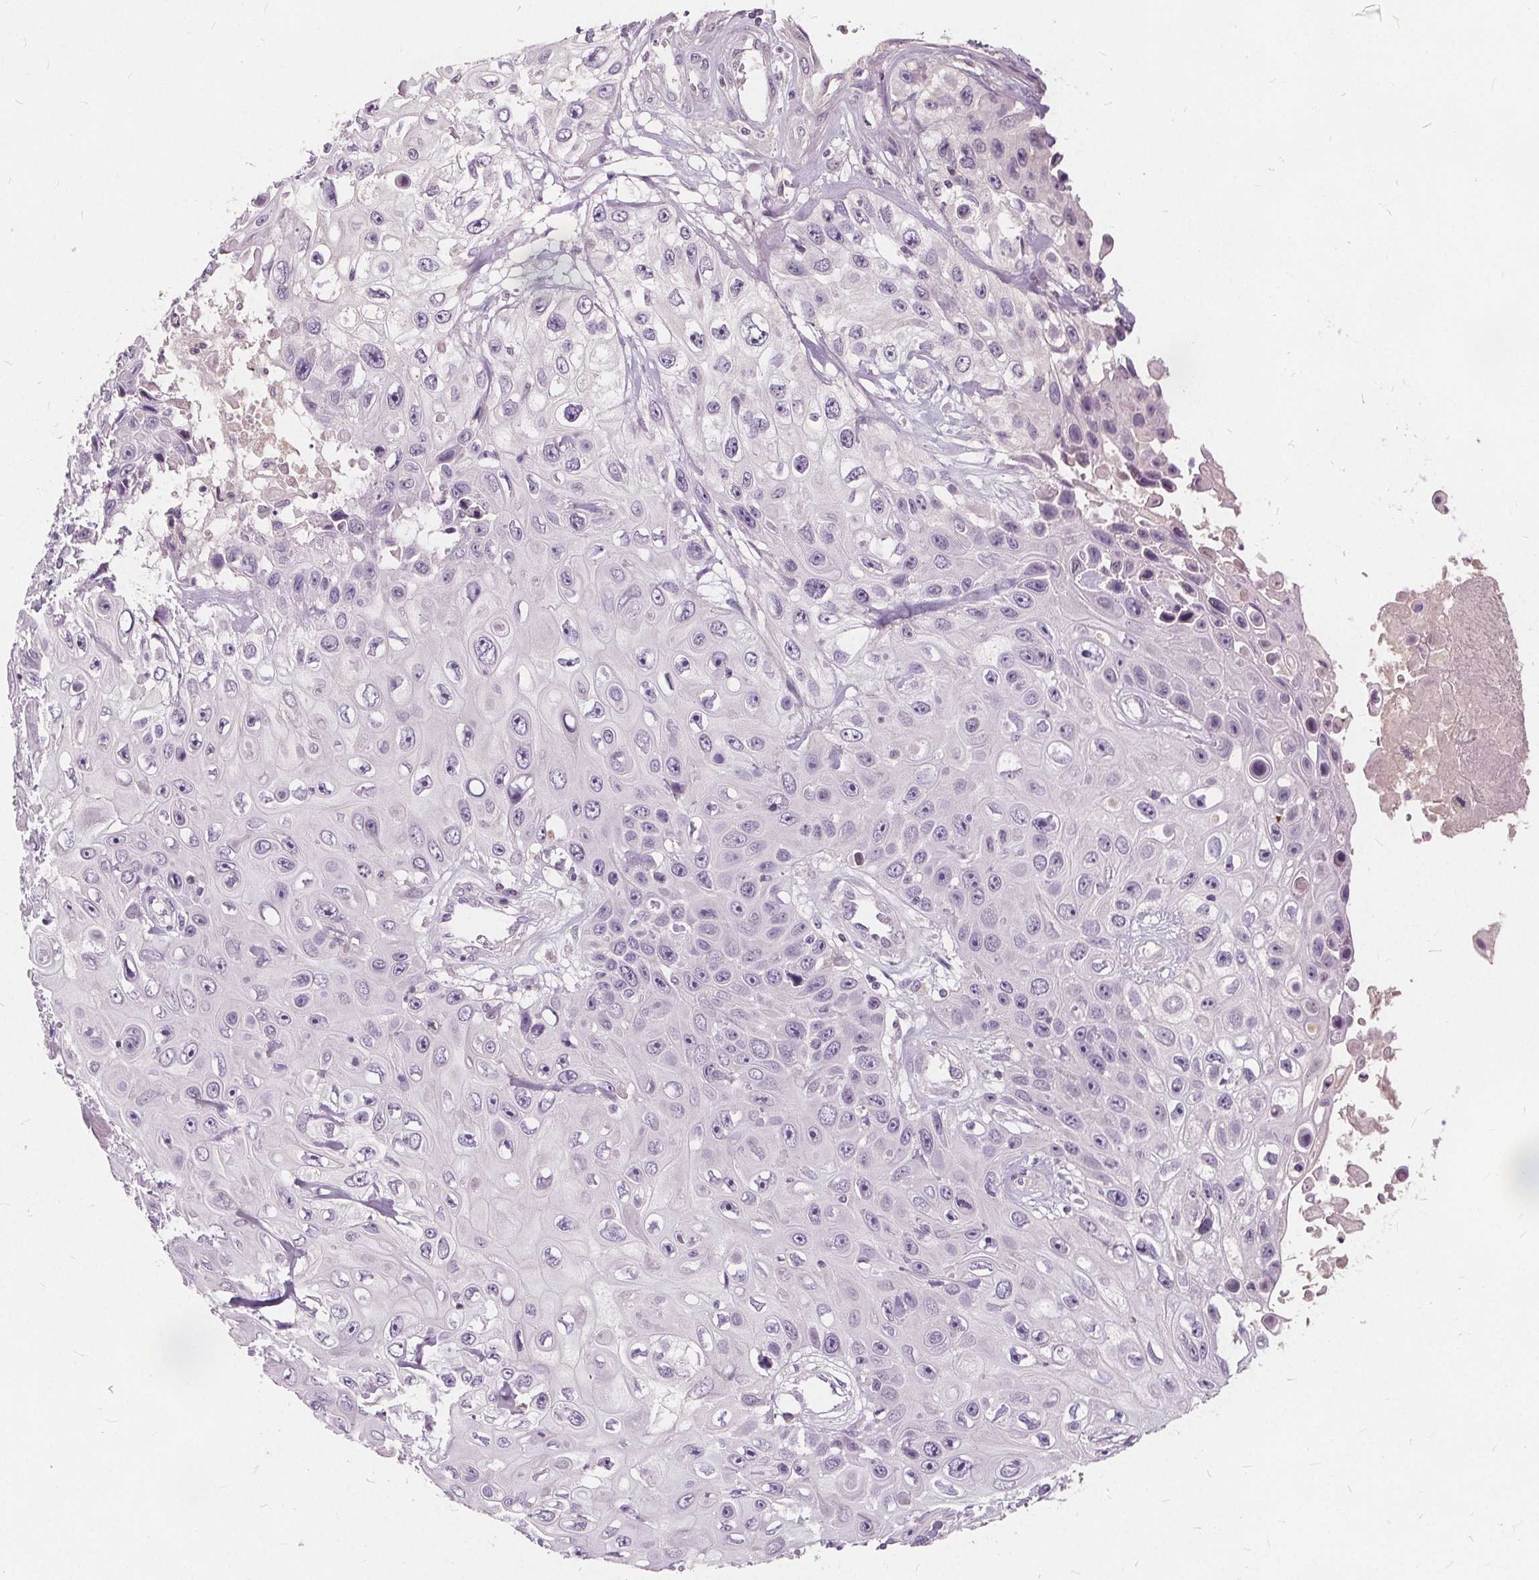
{"staining": {"intensity": "negative", "quantity": "none", "location": "none"}, "tissue": "skin cancer", "cell_type": "Tumor cells", "image_type": "cancer", "snomed": [{"axis": "morphology", "description": "Squamous cell carcinoma, NOS"}, {"axis": "topography", "description": "Skin"}], "caption": "Immunohistochemical staining of squamous cell carcinoma (skin) displays no significant staining in tumor cells. Brightfield microscopy of immunohistochemistry stained with DAB (3,3'-diaminobenzidine) (brown) and hematoxylin (blue), captured at high magnification.", "gene": "PLA2G2E", "patient": {"sex": "male", "age": 82}}